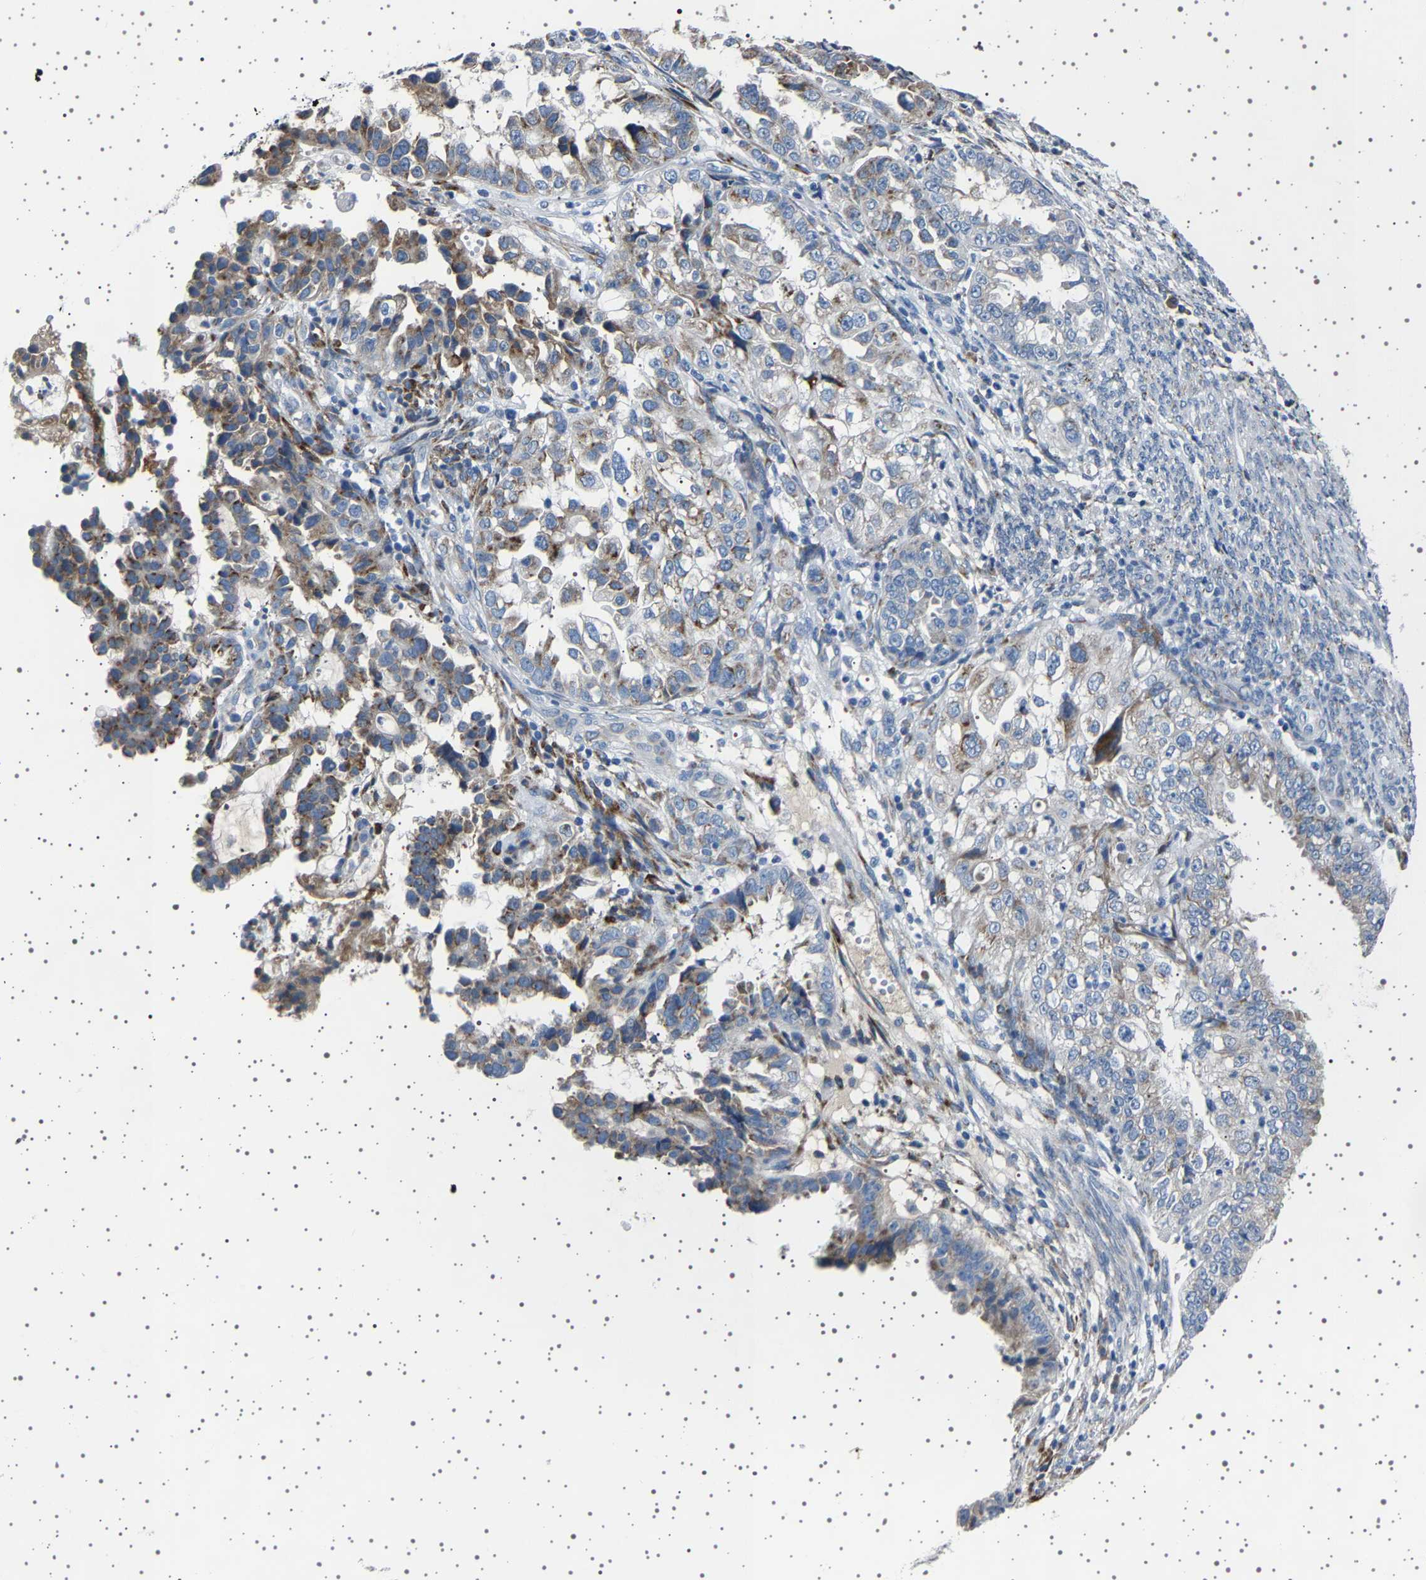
{"staining": {"intensity": "moderate", "quantity": "25%-75%", "location": "cytoplasmic/membranous"}, "tissue": "endometrial cancer", "cell_type": "Tumor cells", "image_type": "cancer", "snomed": [{"axis": "morphology", "description": "Adenocarcinoma, NOS"}, {"axis": "topography", "description": "Endometrium"}], "caption": "Endometrial adenocarcinoma stained with IHC displays moderate cytoplasmic/membranous staining in approximately 25%-75% of tumor cells.", "gene": "FTCD", "patient": {"sex": "female", "age": 85}}